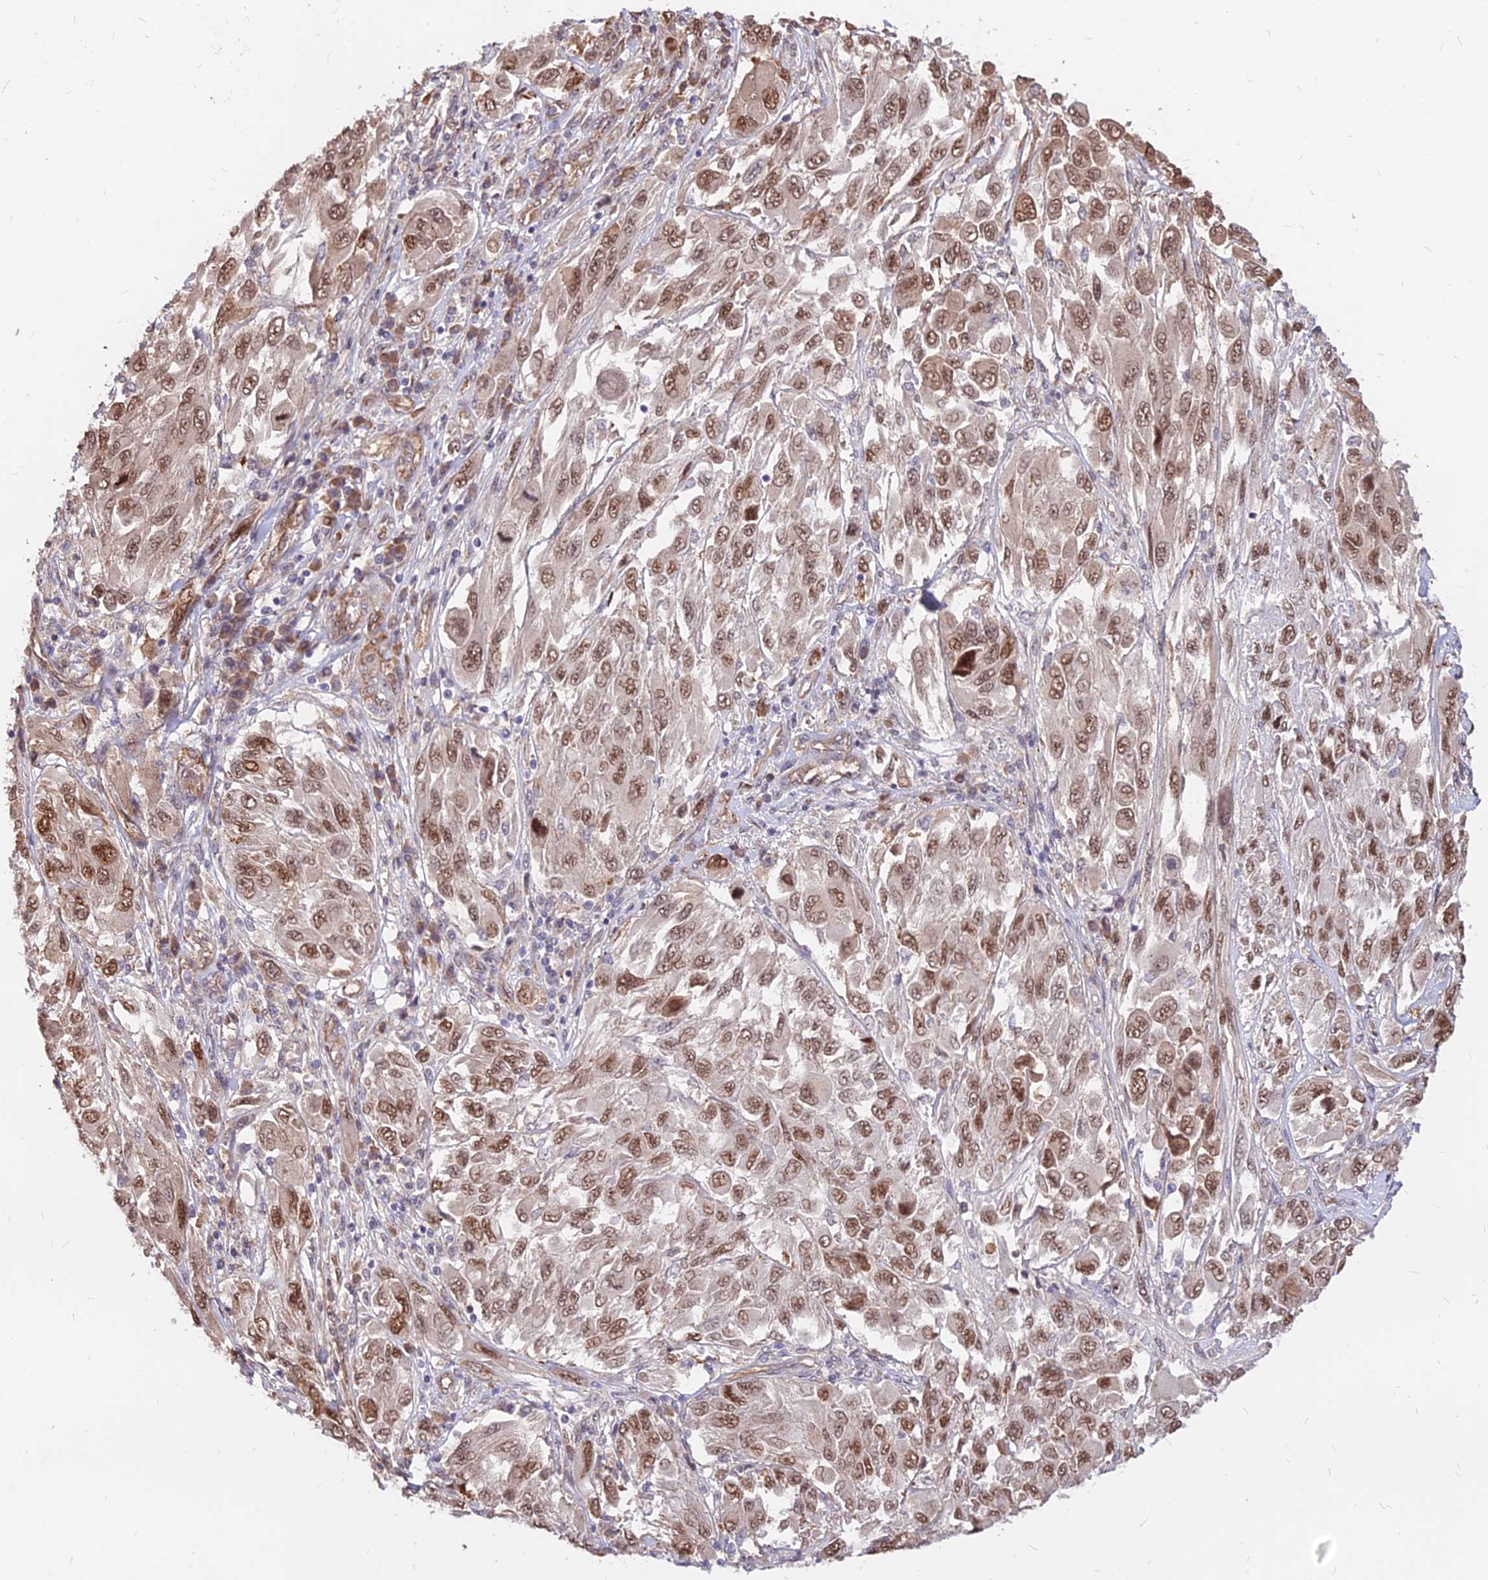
{"staining": {"intensity": "strong", "quantity": ">75%", "location": "nuclear"}, "tissue": "melanoma", "cell_type": "Tumor cells", "image_type": "cancer", "snomed": [{"axis": "morphology", "description": "Malignant melanoma, NOS"}, {"axis": "topography", "description": "Skin"}], "caption": "Melanoma tissue reveals strong nuclear positivity in about >75% of tumor cells (IHC, brightfield microscopy, high magnification).", "gene": "C11orf68", "patient": {"sex": "female", "age": 91}}